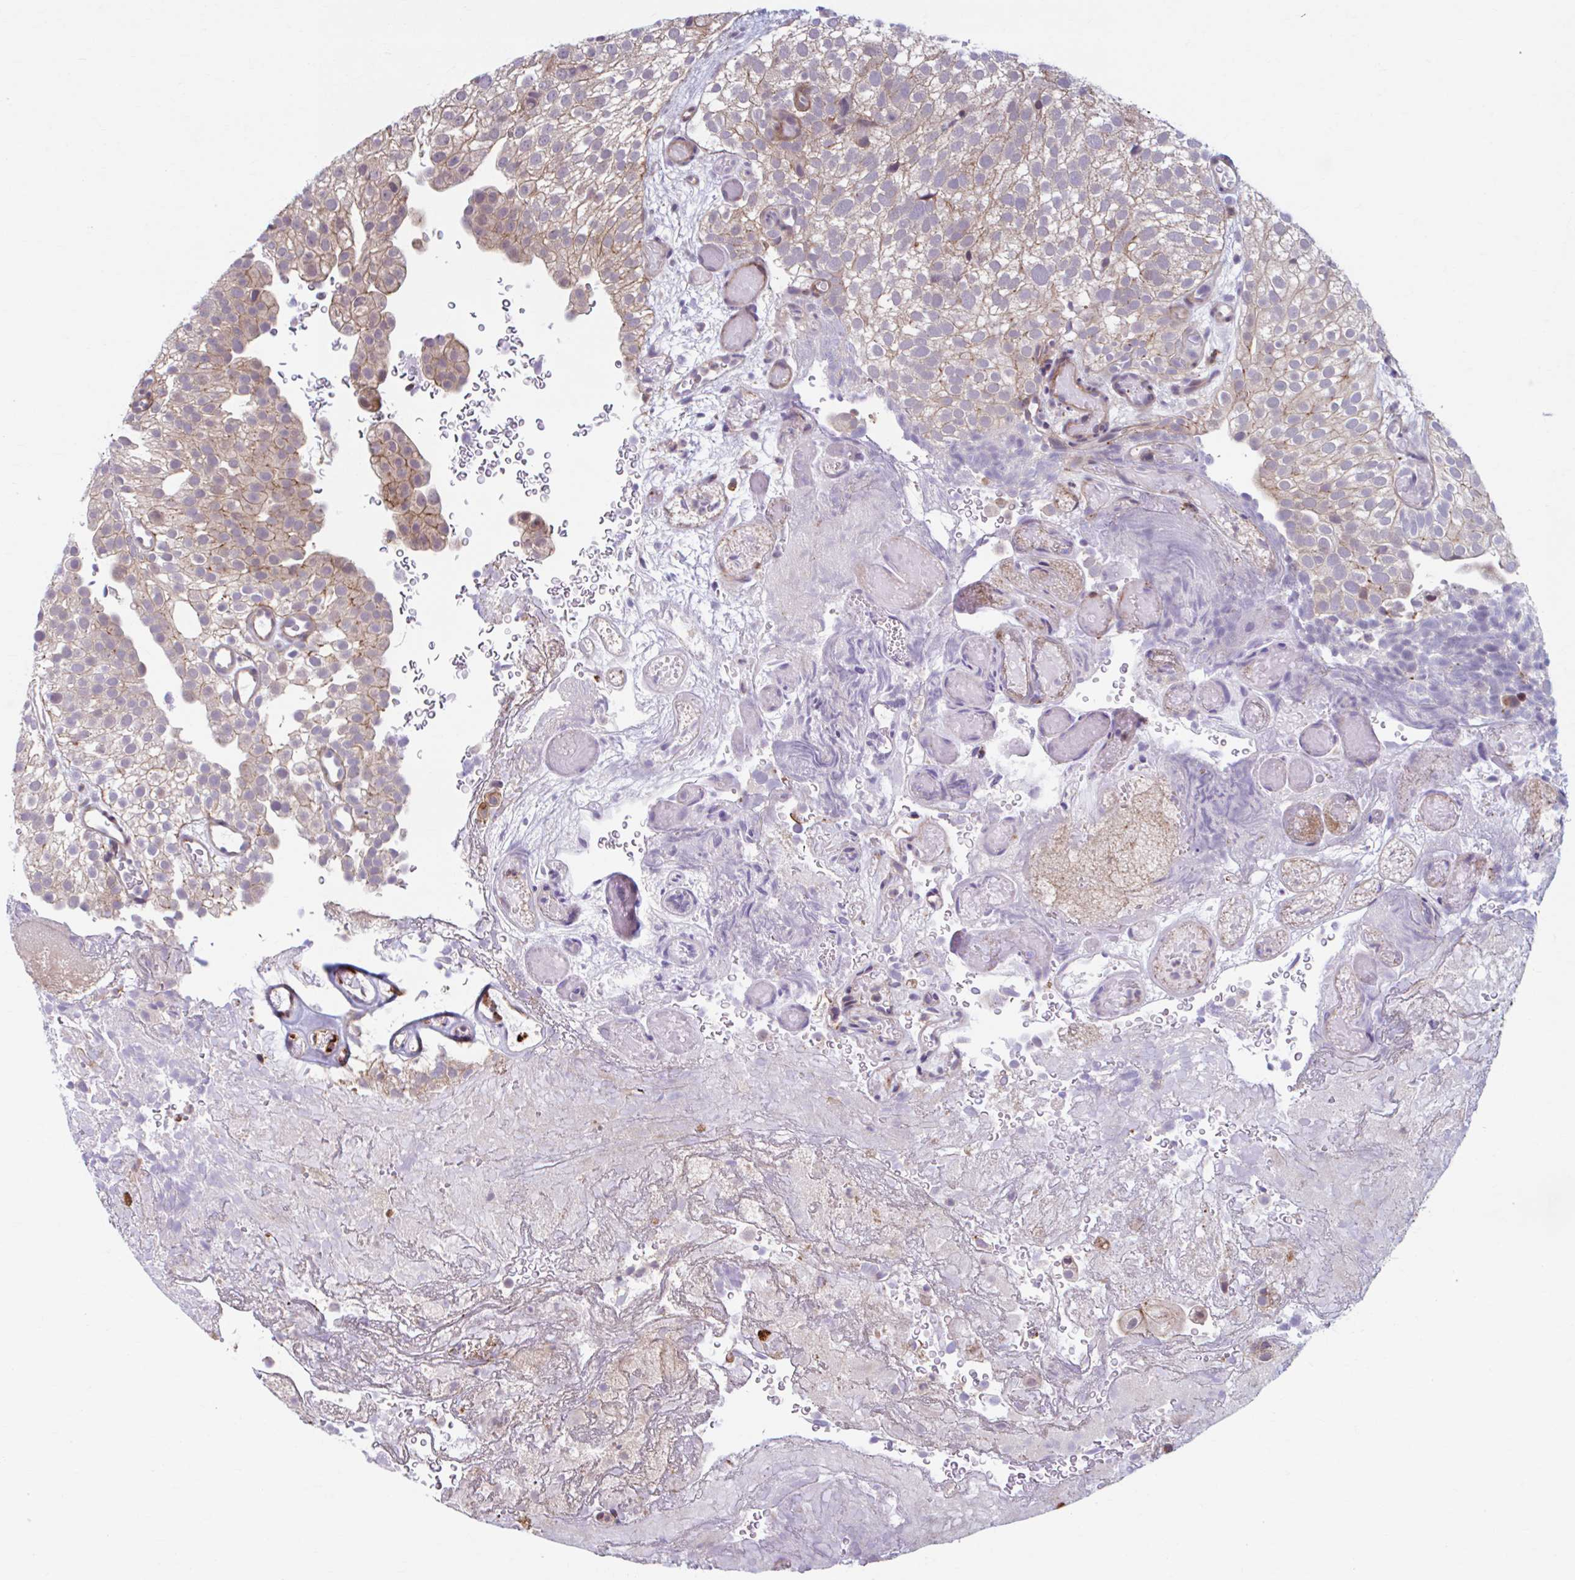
{"staining": {"intensity": "weak", "quantity": "25%-75%", "location": "cytoplasmic/membranous"}, "tissue": "urothelial cancer", "cell_type": "Tumor cells", "image_type": "cancer", "snomed": [{"axis": "morphology", "description": "Urothelial carcinoma, Low grade"}, {"axis": "topography", "description": "Urinary bladder"}], "caption": "This is an image of immunohistochemistry (IHC) staining of urothelial carcinoma (low-grade), which shows weak expression in the cytoplasmic/membranous of tumor cells.", "gene": "ADAT3", "patient": {"sex": "male", "age": 78}}